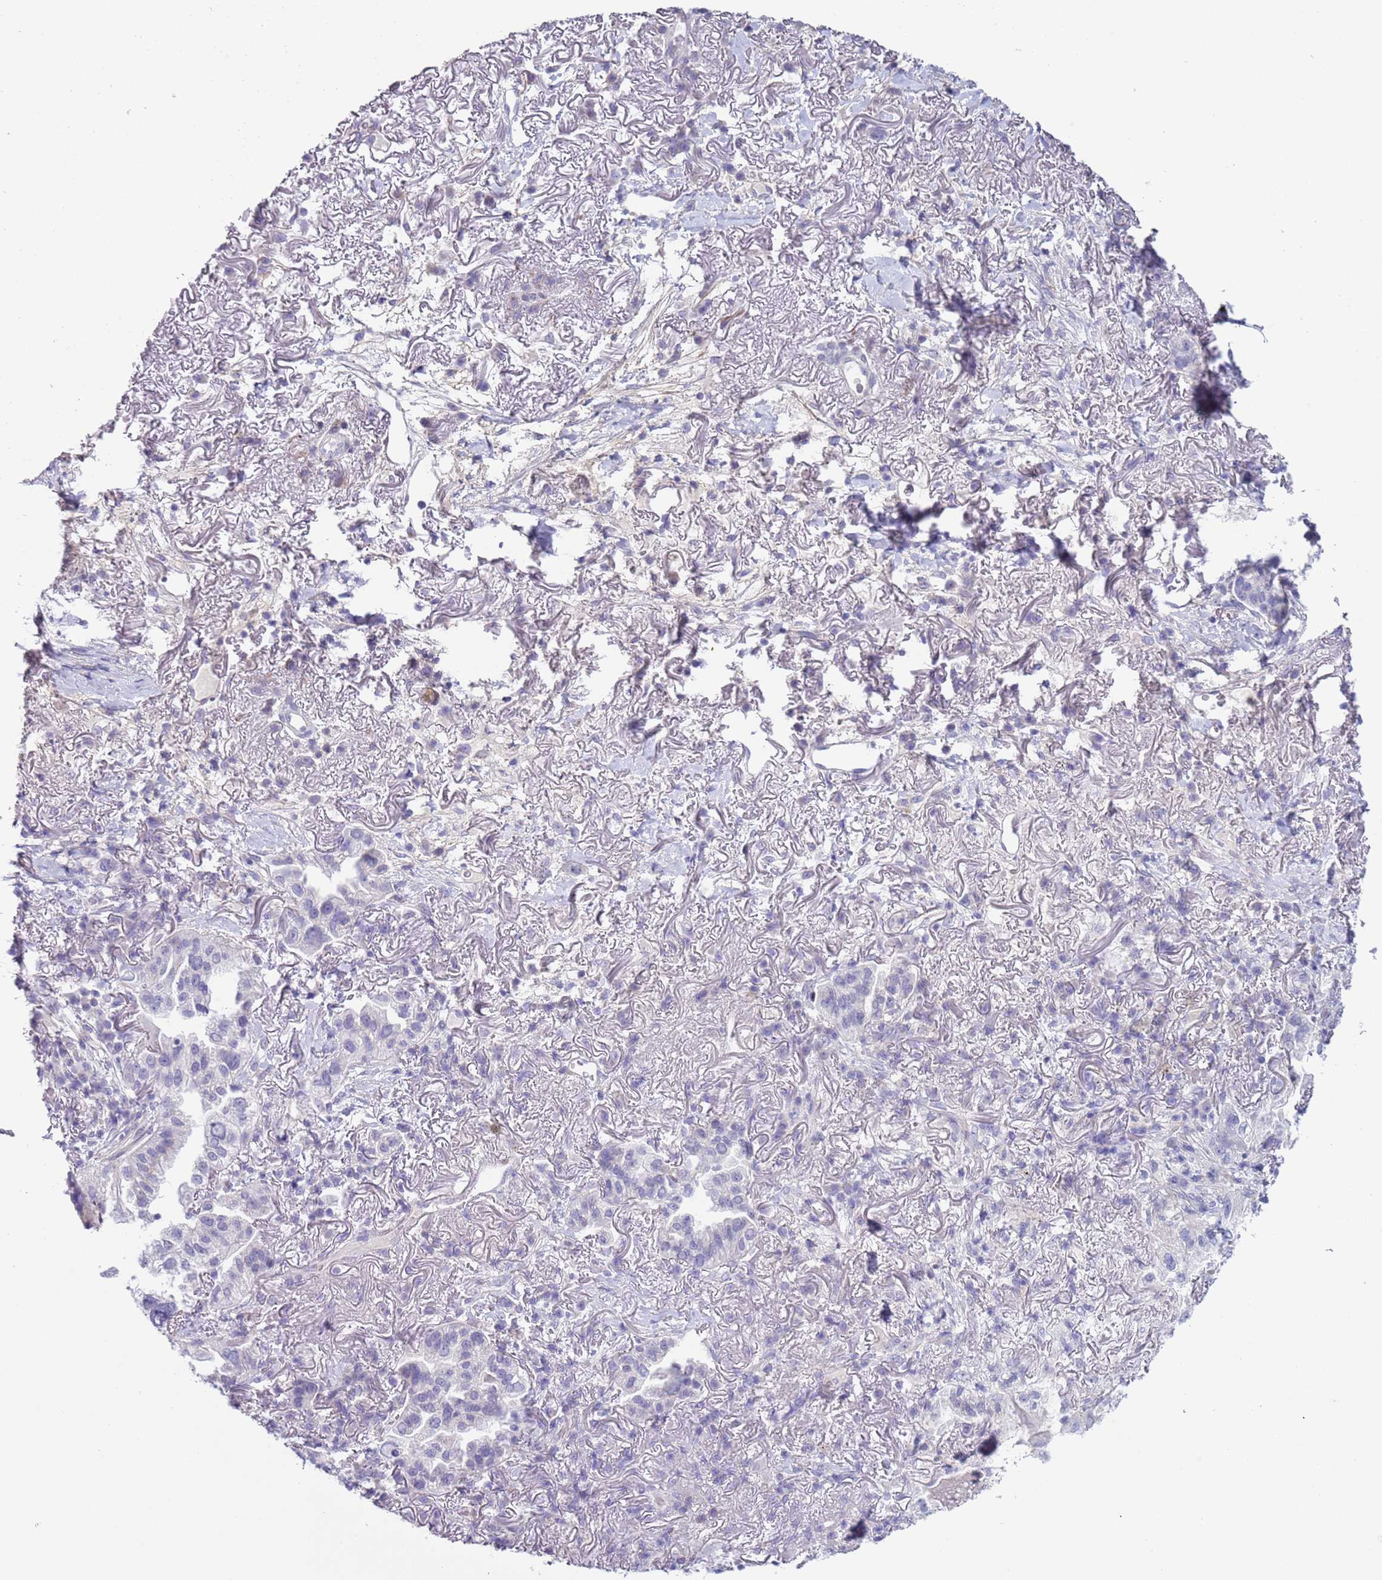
{"staining": {"intensity": "negative", "quantity": "none", "location": "none"}, "tissue": "lung cancer", "cell_type": "Tumor cells", "image_type": "cancer", "snomed": [{"axis": "morphology", "description": "Adenocarcinoma, NOS"}, {"axis": "topography", "description": "Lung"}], "caption": "Tumor cells show no significant protein expression in adenocarcinoma (lung).", "gene": "NPAP1", "patient": {"sex": "female", "age": 69}}